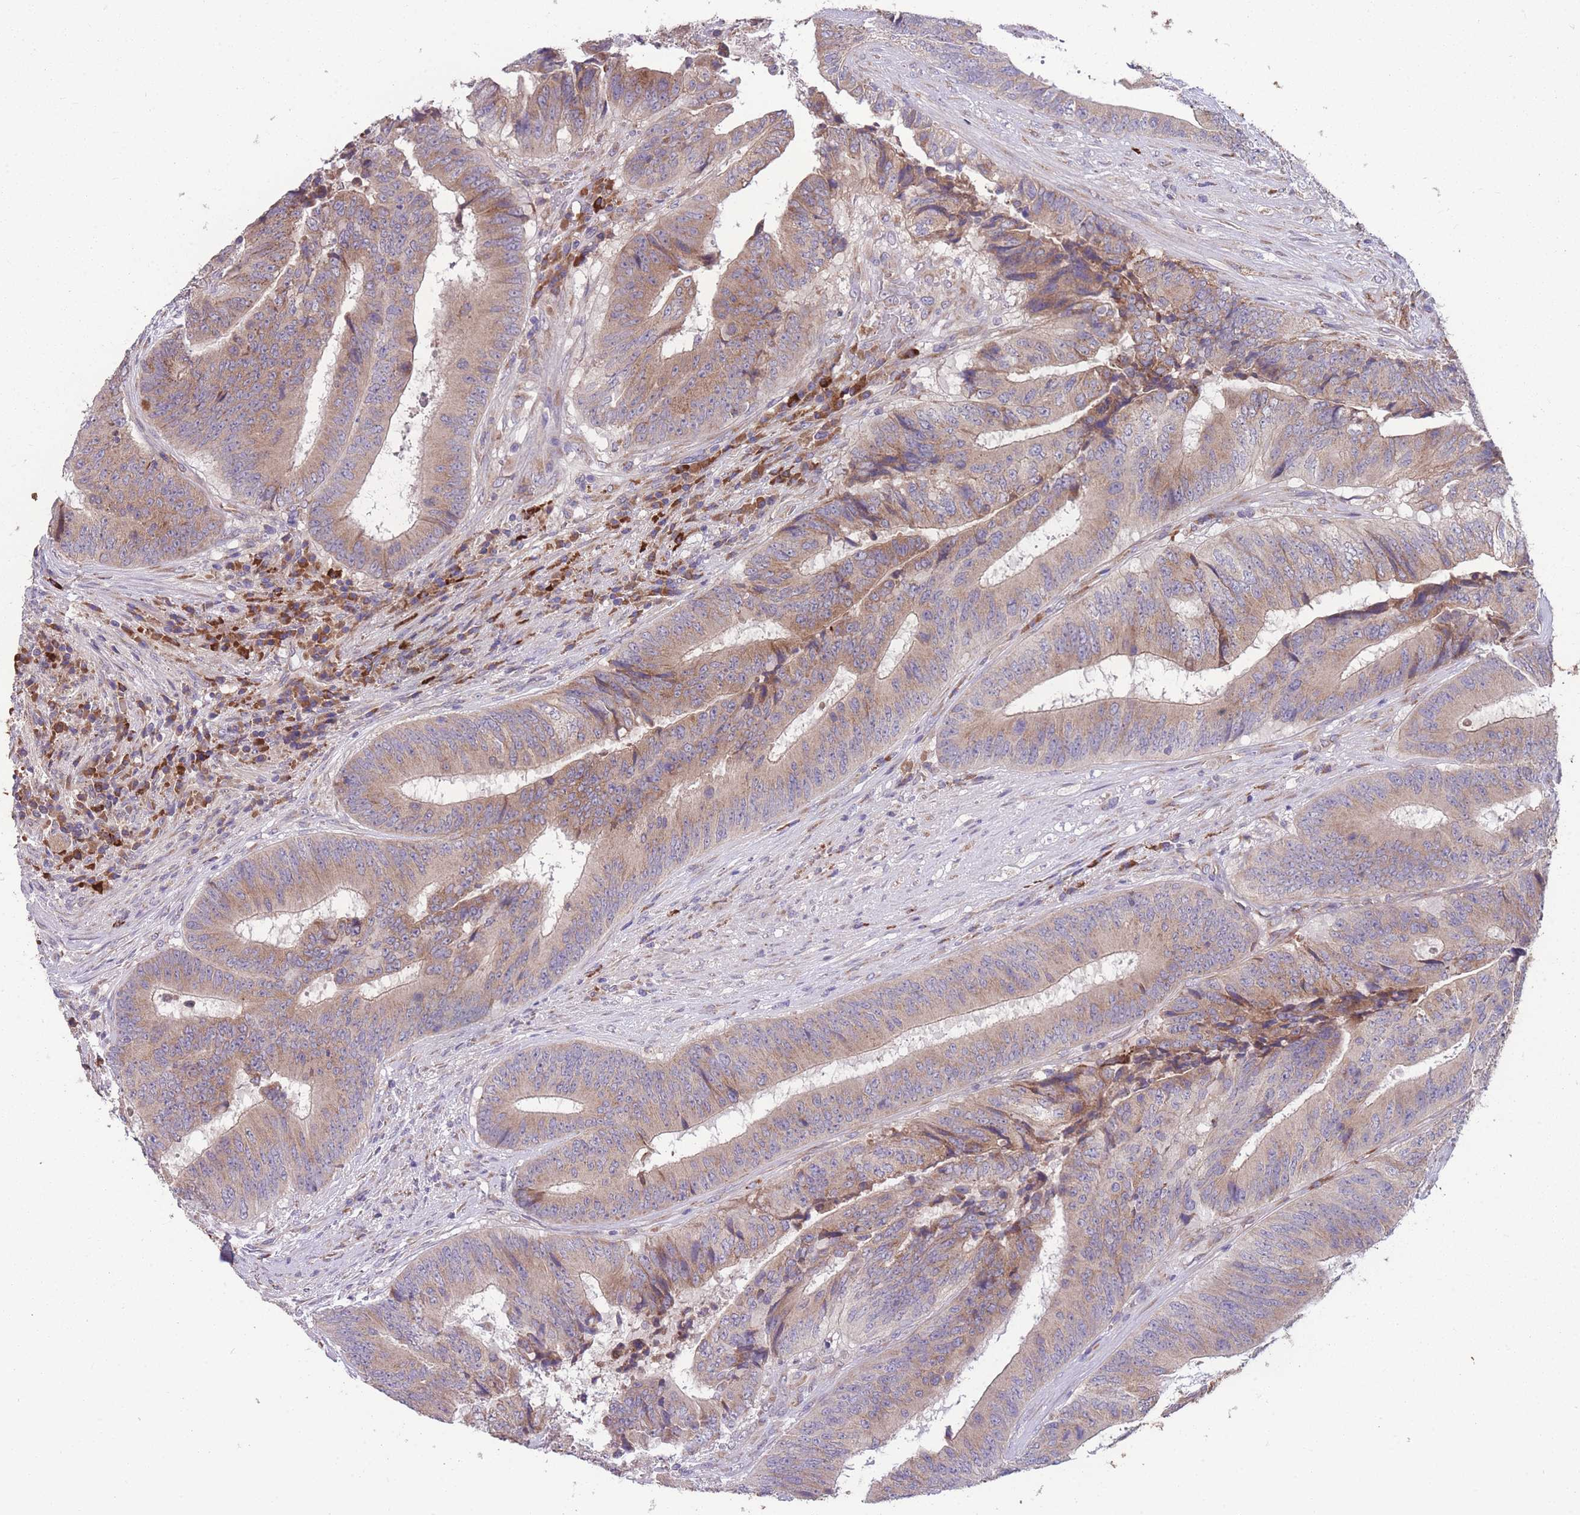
{"staining": {"intensity": "moderate", "quantity": ">75%", "location": "cytoplasmic/membranous"}, "tissue": "colorectal cancer", "cell_type": "Tumor cells", "image_type": "cancer", "snomed": [{"axis": "morphology", "description": "Adenocarcinoma, NOS"}, {"axis": "topography", "description": "Rectum"}], "caption": "Moderate cytoplasmic/membranous positivity is seen in about >75% of tumor cells in colorectal adenocarcinoma.", "gene": "STIM2", "patient": {"sex": "male", "age": 72}}